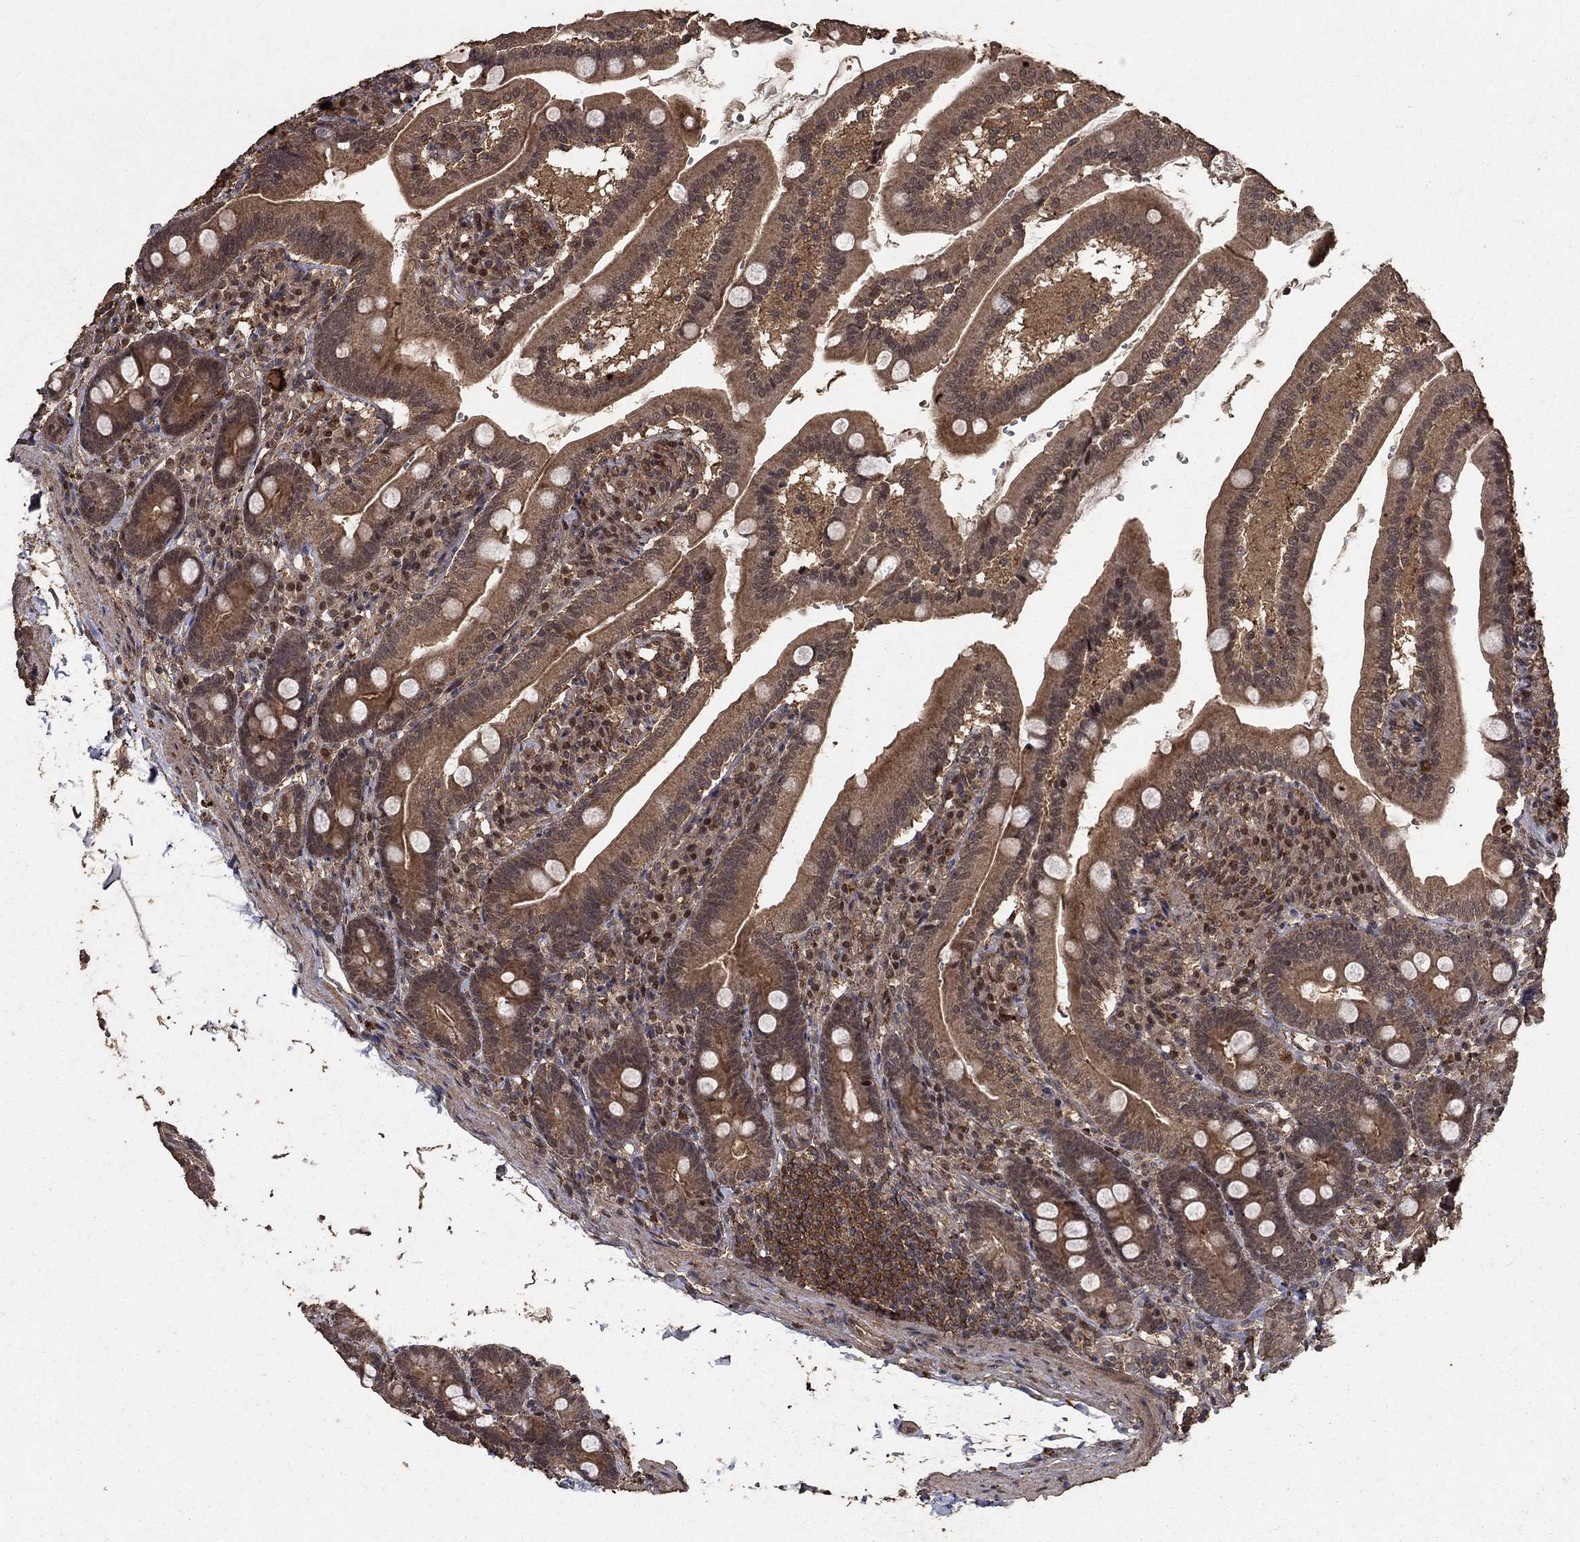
{"staining": {"intensity": "moderate", "quantity": ">75%", "location": "cytoplasmic/membranous"}, "tissue": "duodenum", "cell_type": "Glandular cells", "image_type": "normal", "snomed": [{"axis": "morphology", "description": "Normal tissue, NOS"}, {"axis": "topography", "description": "Duodenum"}], "caption": "Immunohistochemical staining of benign duodenum displays moderate cytoplasmic/membranous protein expression in approximately >75% of glandular cells.", "gene": "PRDM1", "patient": {"sex": "female", "age": 67}}